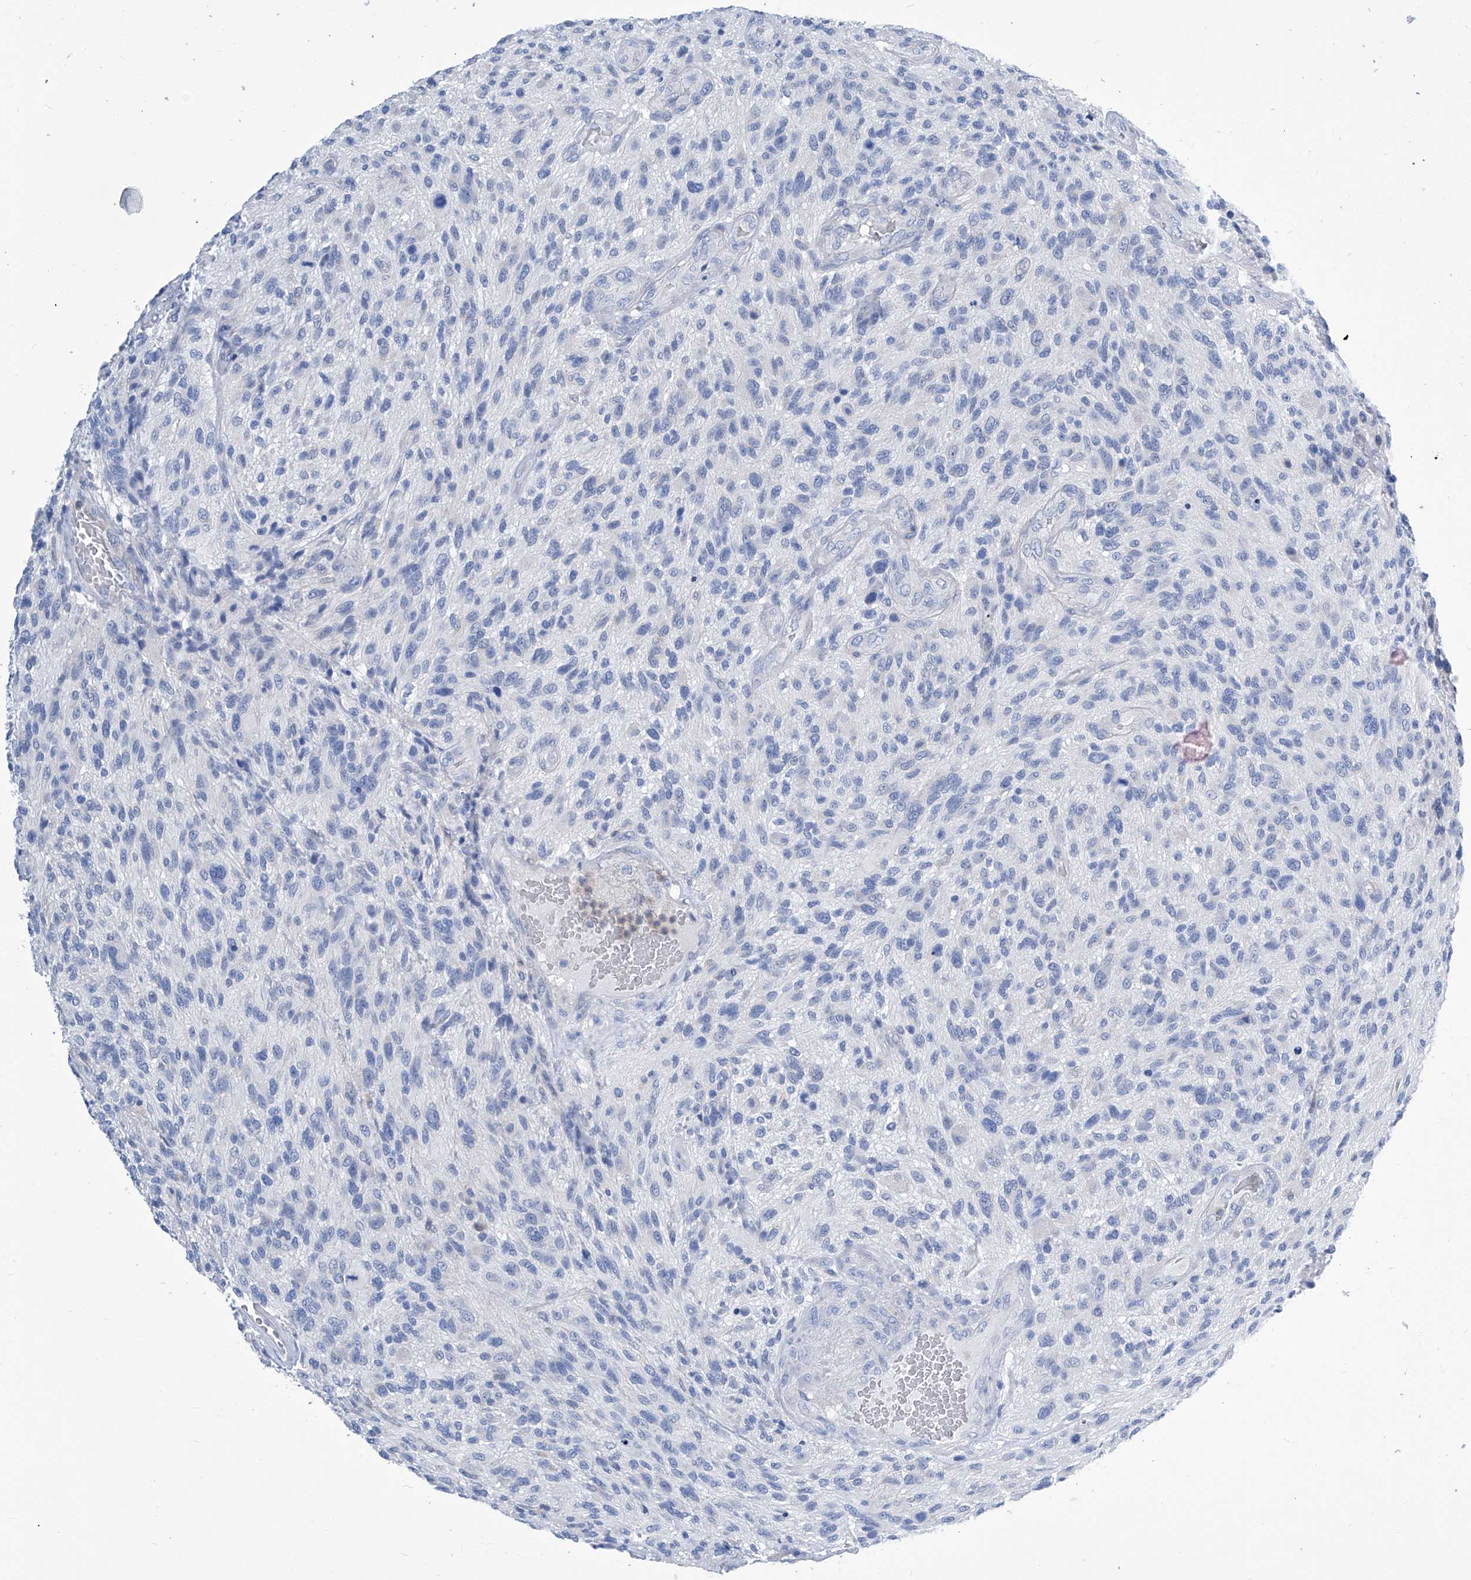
{"staining": {"intensity": "negative", "quantity": "none", "location": "none"}, "tissue": "glioma", "cell_type": "Tumor cells", "image_type": "cancer", "snomed": [{"axis": "morphology", "description": "Glioma, malignant, High grade"}, {"axis": "topography", "description": "Brain"}], "caption": "Immunohistochemistry (IHC) histopathology image of neoplastic tissue: high-grade glioma (malignant) stained with DAB exhibits no significant protein staining in tumor cells.", "gene": "IMPA2", "patient": {"sex": "male", "age": 47}}